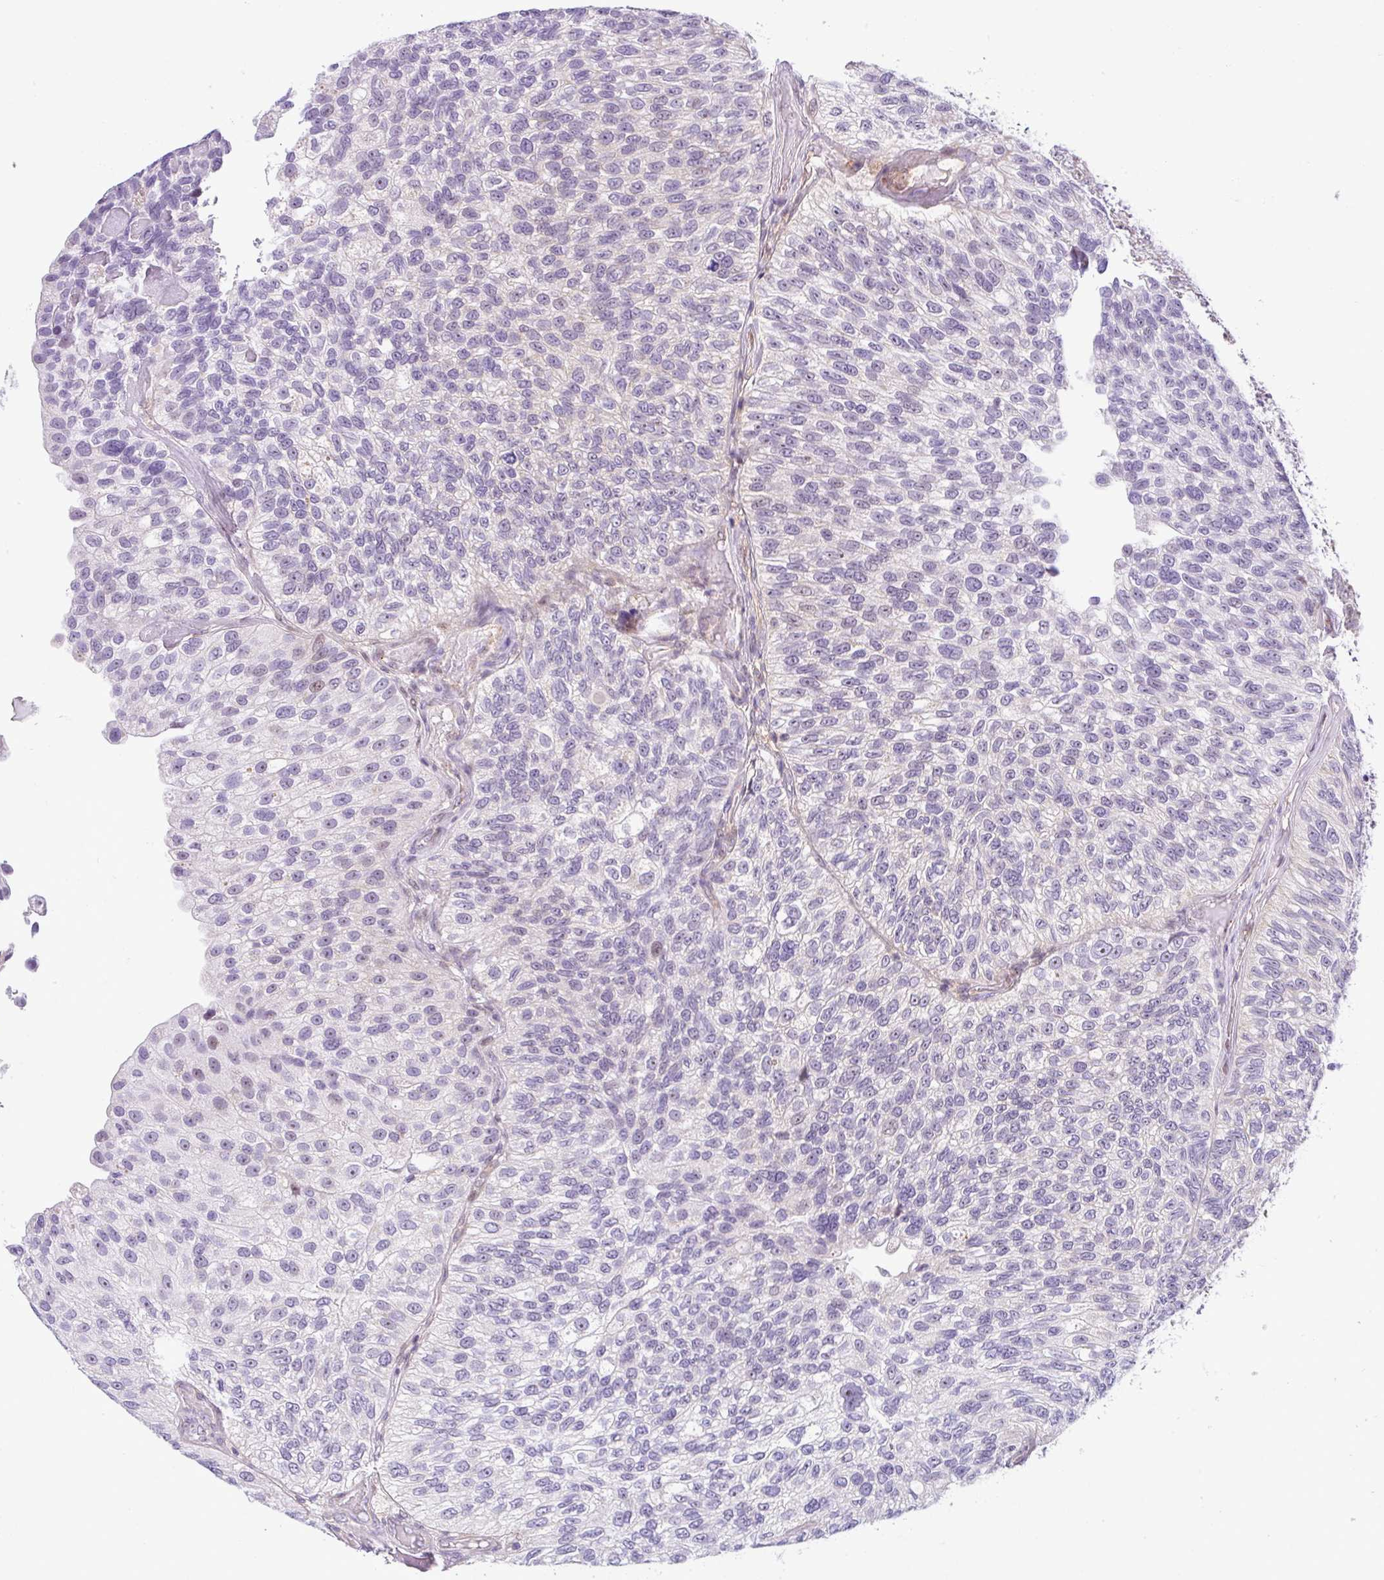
{"staining": {"intensity": "negative", "quantity": "none", "location": "none"}, "tissue": "urothelial cancer", "cell_type": "Tumor cells", "image_type": "cancer", "snomed": [{"axis": "morphology", "description": "Urothelial carcinoma, NOS"}, {"axis": "topography", "description": "Urinary bladder"}], "caption": "This photomicrograph is of urothelial cancer stained with IHC to label a protein in brown with the nuclei are counter-stained blue. There is no staining in tumor cells. (IHC, brightfield microscopy, high magnification).", "gene": "NDUFB2", "patient": {"sex": "male", "age": 87}}